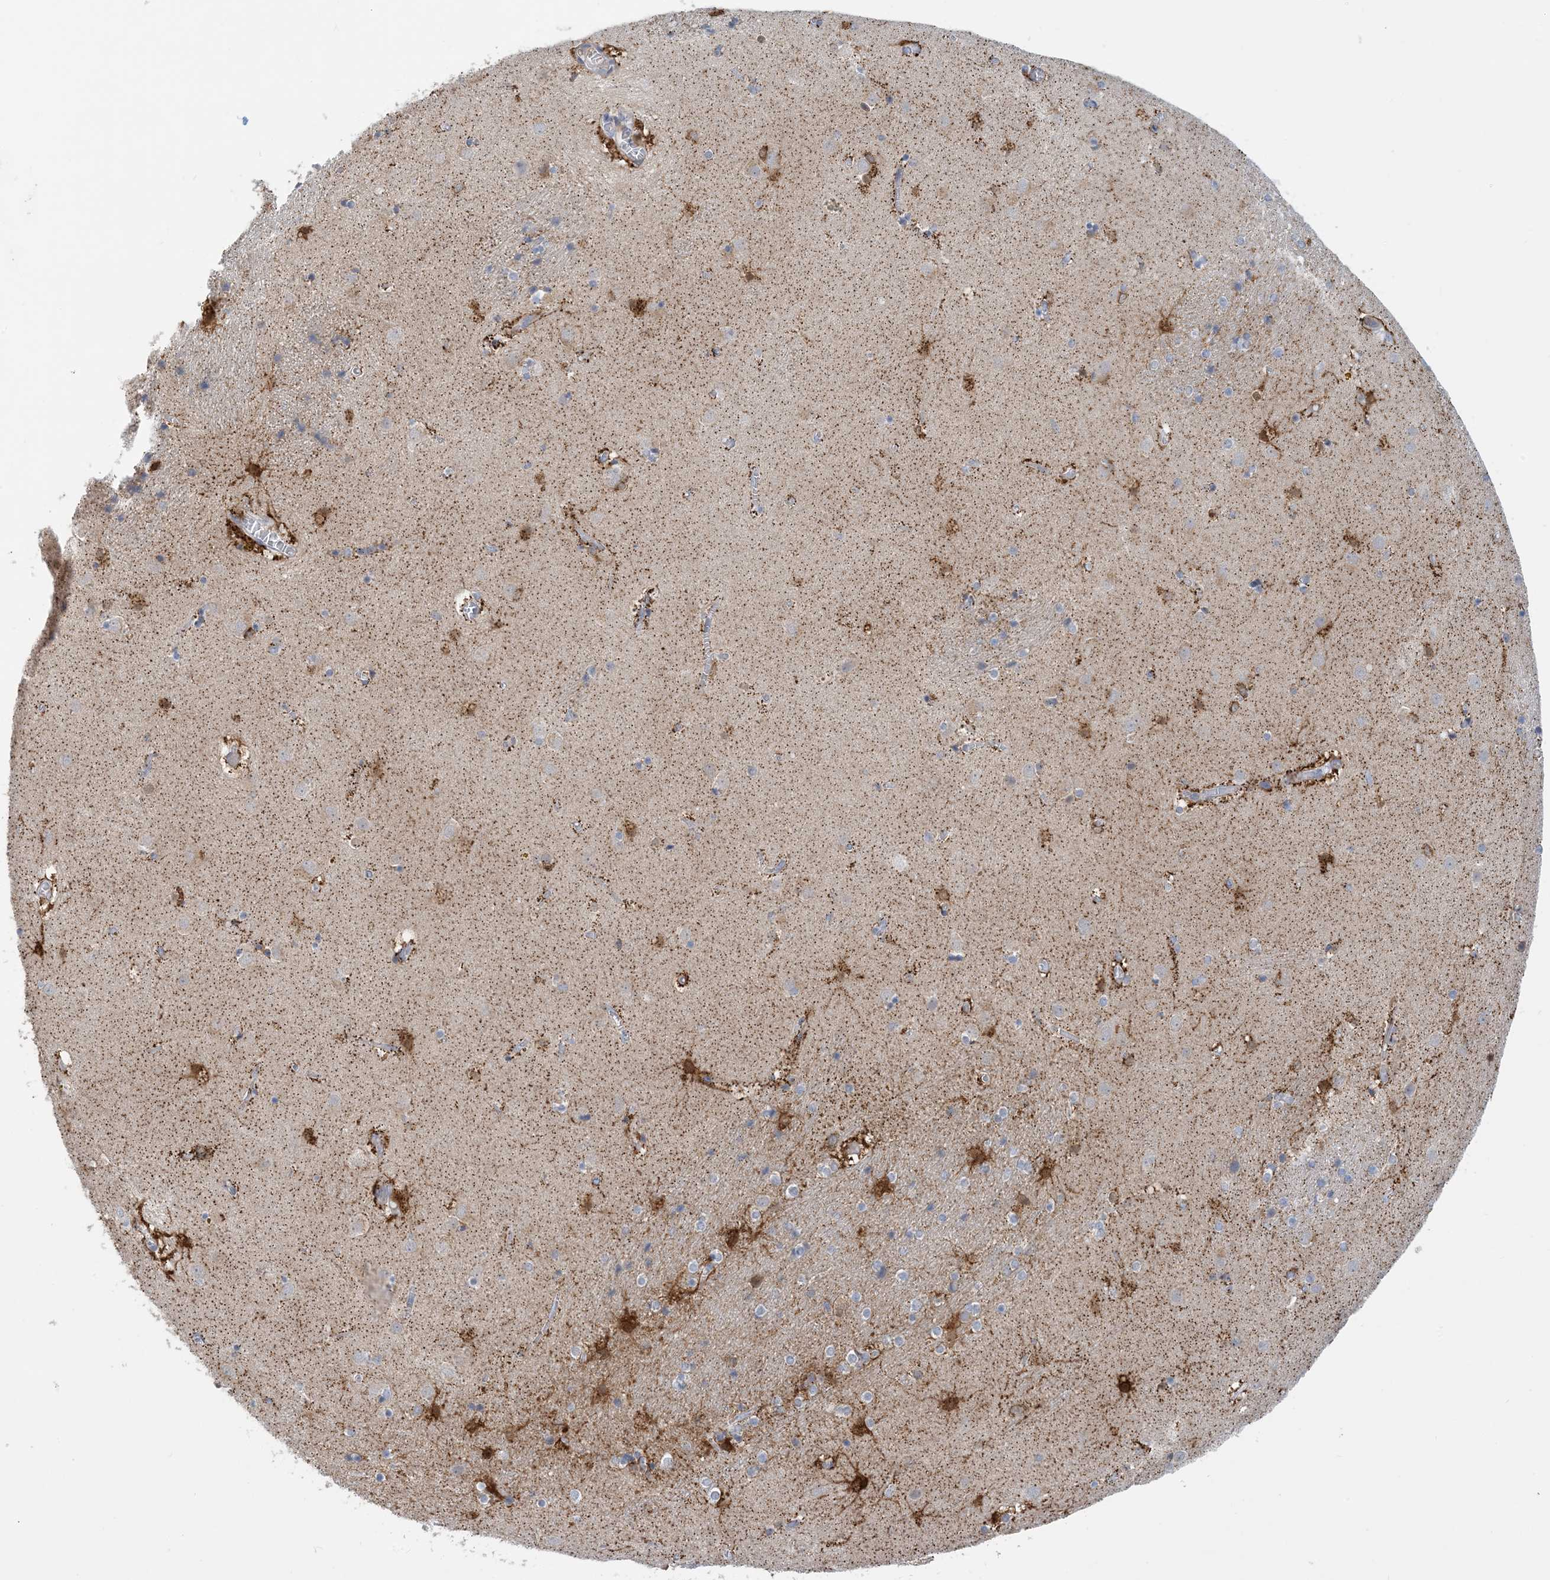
{"staining": {"intensity": "moderate", "quantity": "<25%", "location": "cytoplasmic/membranous"}, "tissue": "caudate", "cell_type": "Glial cells", "image_type": "normal", "snomed": [{"axis": "morphology", "description": "Normal tissue, NOS"}, {"axis": "topography", "description": "Lateral ventricle wall"}], "caption": "High-power microscopy captured an immunohistochemistry histopathology image of benign caudate, revealing moderate cytoplasmic/membranous positivity in about <25% of glial cells.", "gene": "EIF2A", "patient": {"sex": "male", "age": 70}}